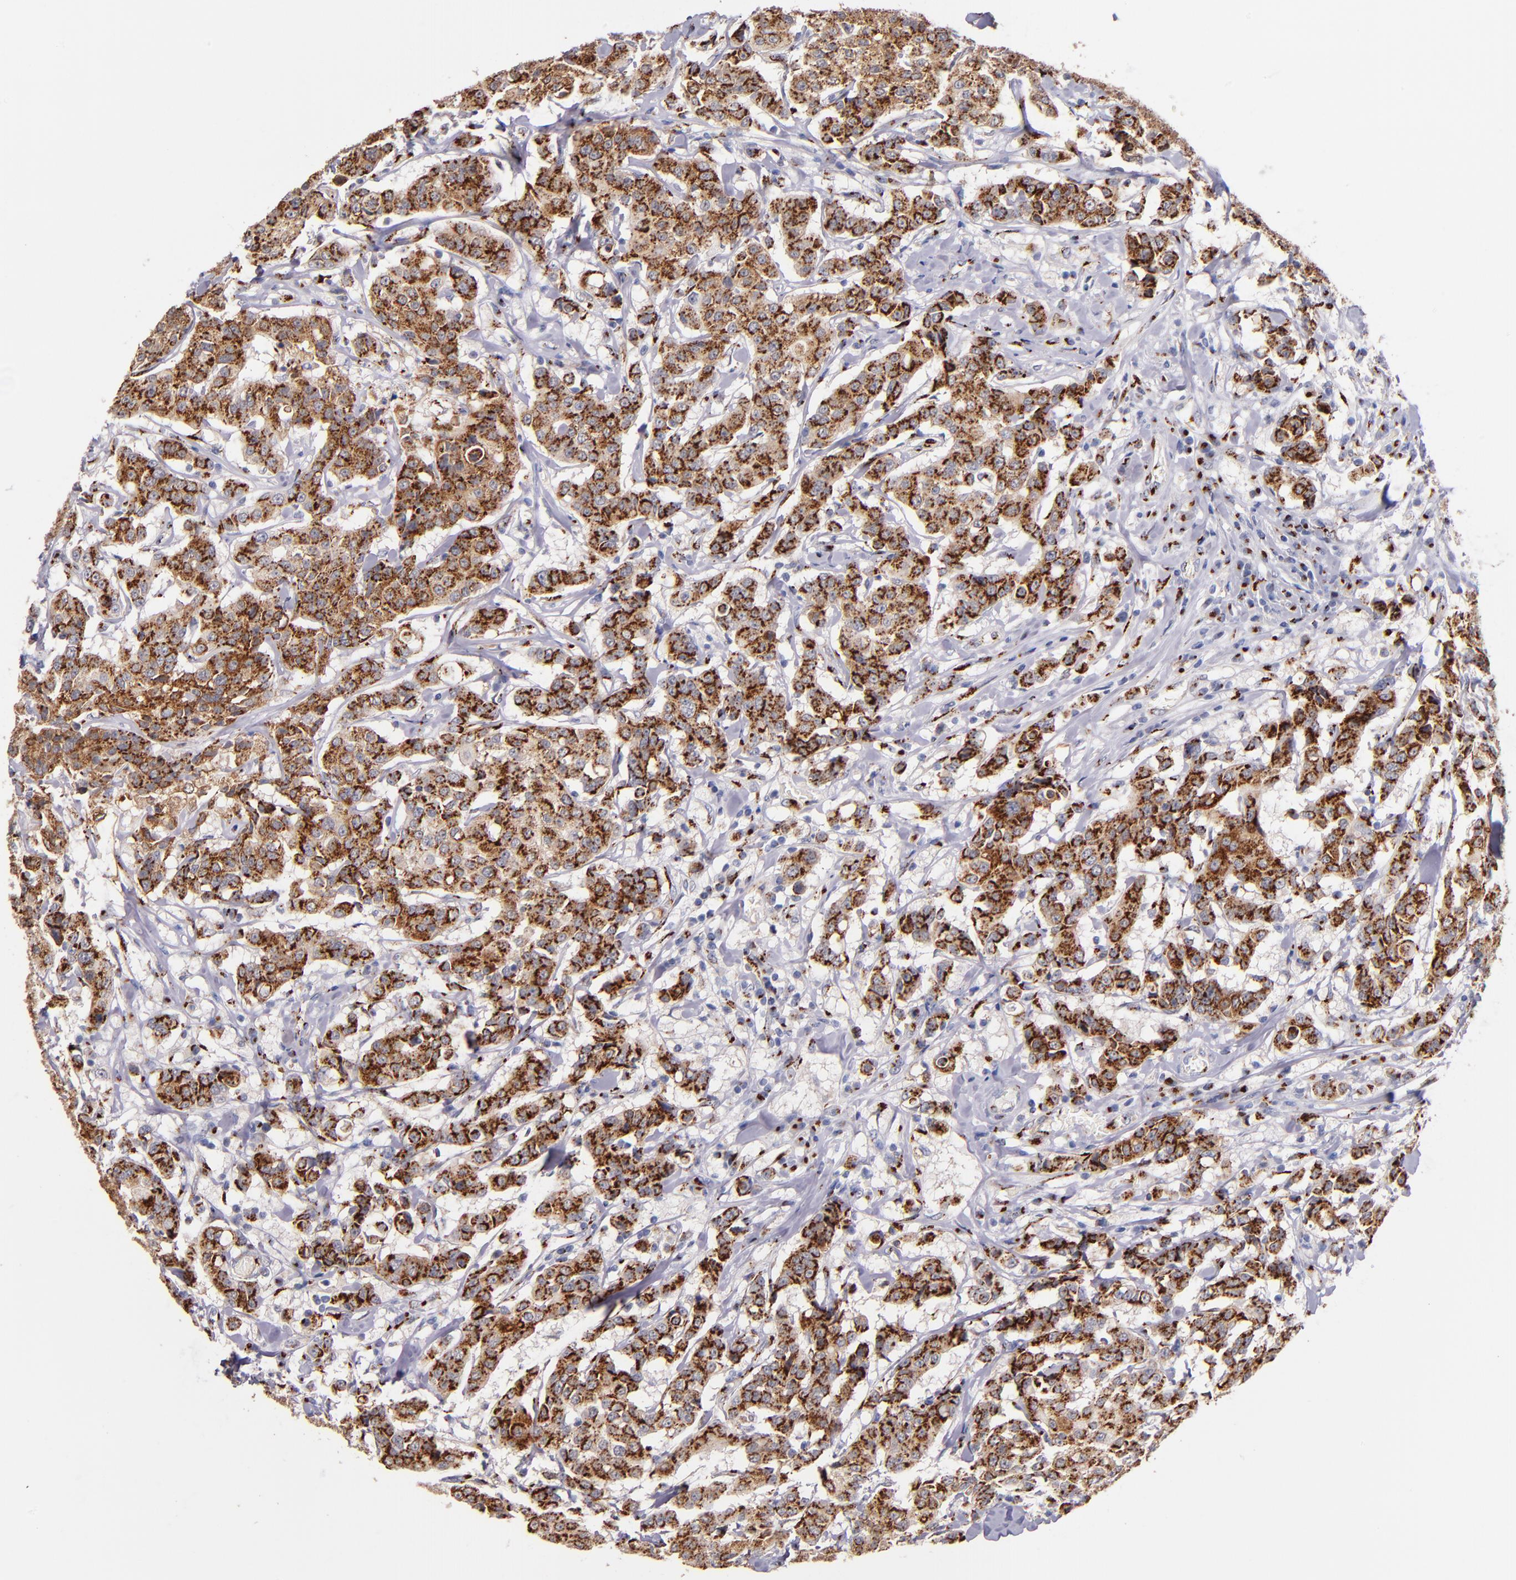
{"staining": {"intensity": "strong", "quantity": ">75%", "location": "cytoplasmic/membranous"}, "tissue": "breast cancer", "cell_type": "Tumor cells", "image_type": "cancer", "snomed": [{"axis": "morphology", "description": "Duct carcinoma"}, {"axis": "topography", "description": "Breast"}], "caption": "Immunohistochemical staining of human breast intraductal carcinoma shows high levels of strong cytoplasmic/membranous positivity in approximately >75% of tumor cells. The protein is stained brown, and the nuclei are stained in blue (DAB (3,3'-diaminobenzidine) IHC with brightfield microscopy, high magnification).", "gene": "GOLIM4", "patient": {"sex": "female", "age": 27}}